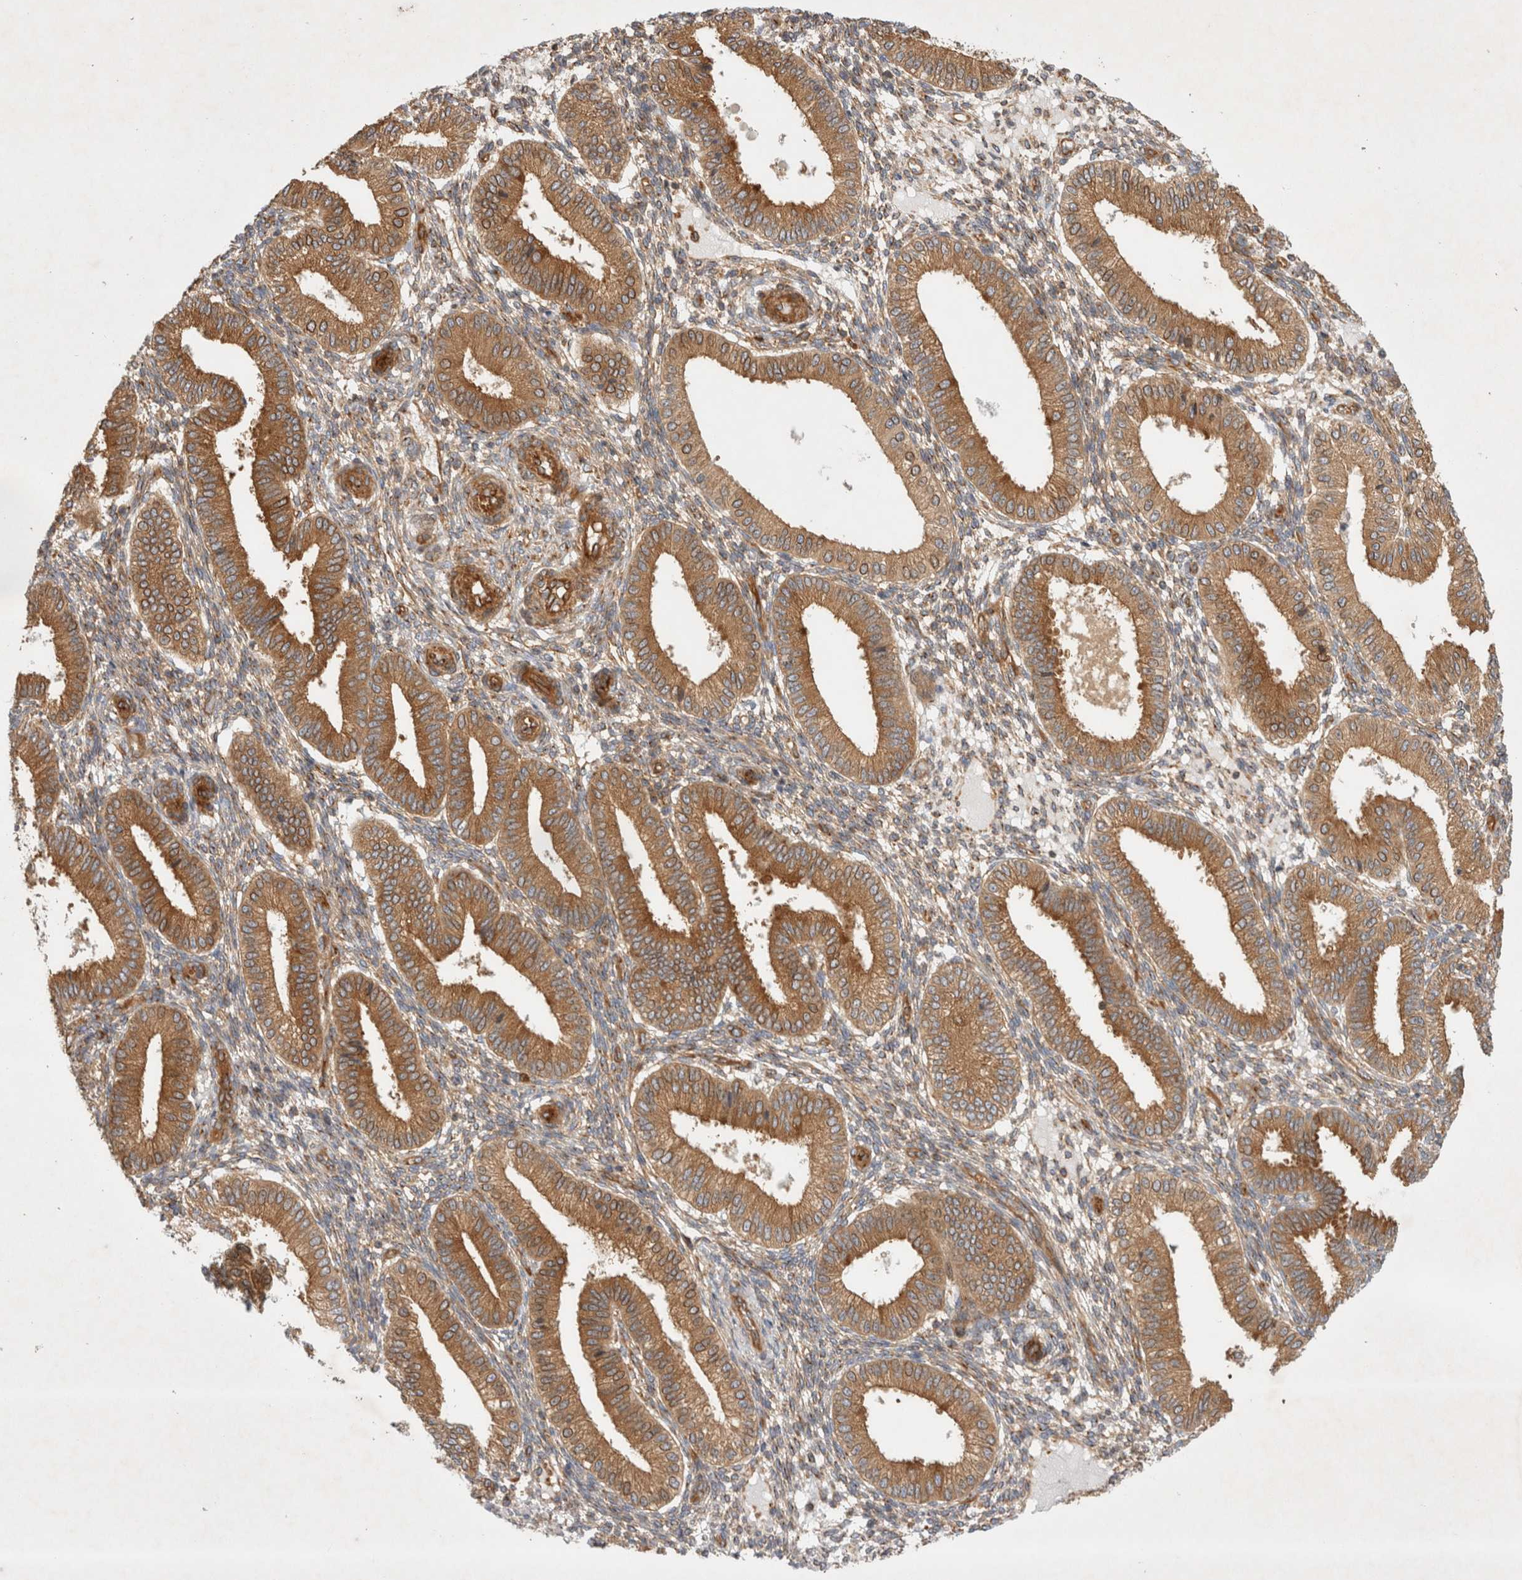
{"staining": {"intensity": "weak", "quantity": ">75%", "location": "cytoplasmic/membranous"}, "tissue": "endometrium", "cell_type": "Cells in endometrial stroma", "image_type": "normal", "snomed": [{"axis": "morphology", "description": "Normal tissue, NOS"}, {"axis": "topography", "description": "Endometrium"}], "caption": "Brown immunohistochemical staining in benign human endometrium displays weak cytoplasmic/membranous expression in about >75% of cells in endometrial stroma.", "gene": "GPR150", "patient": {"sex": "female", "age": 39}}